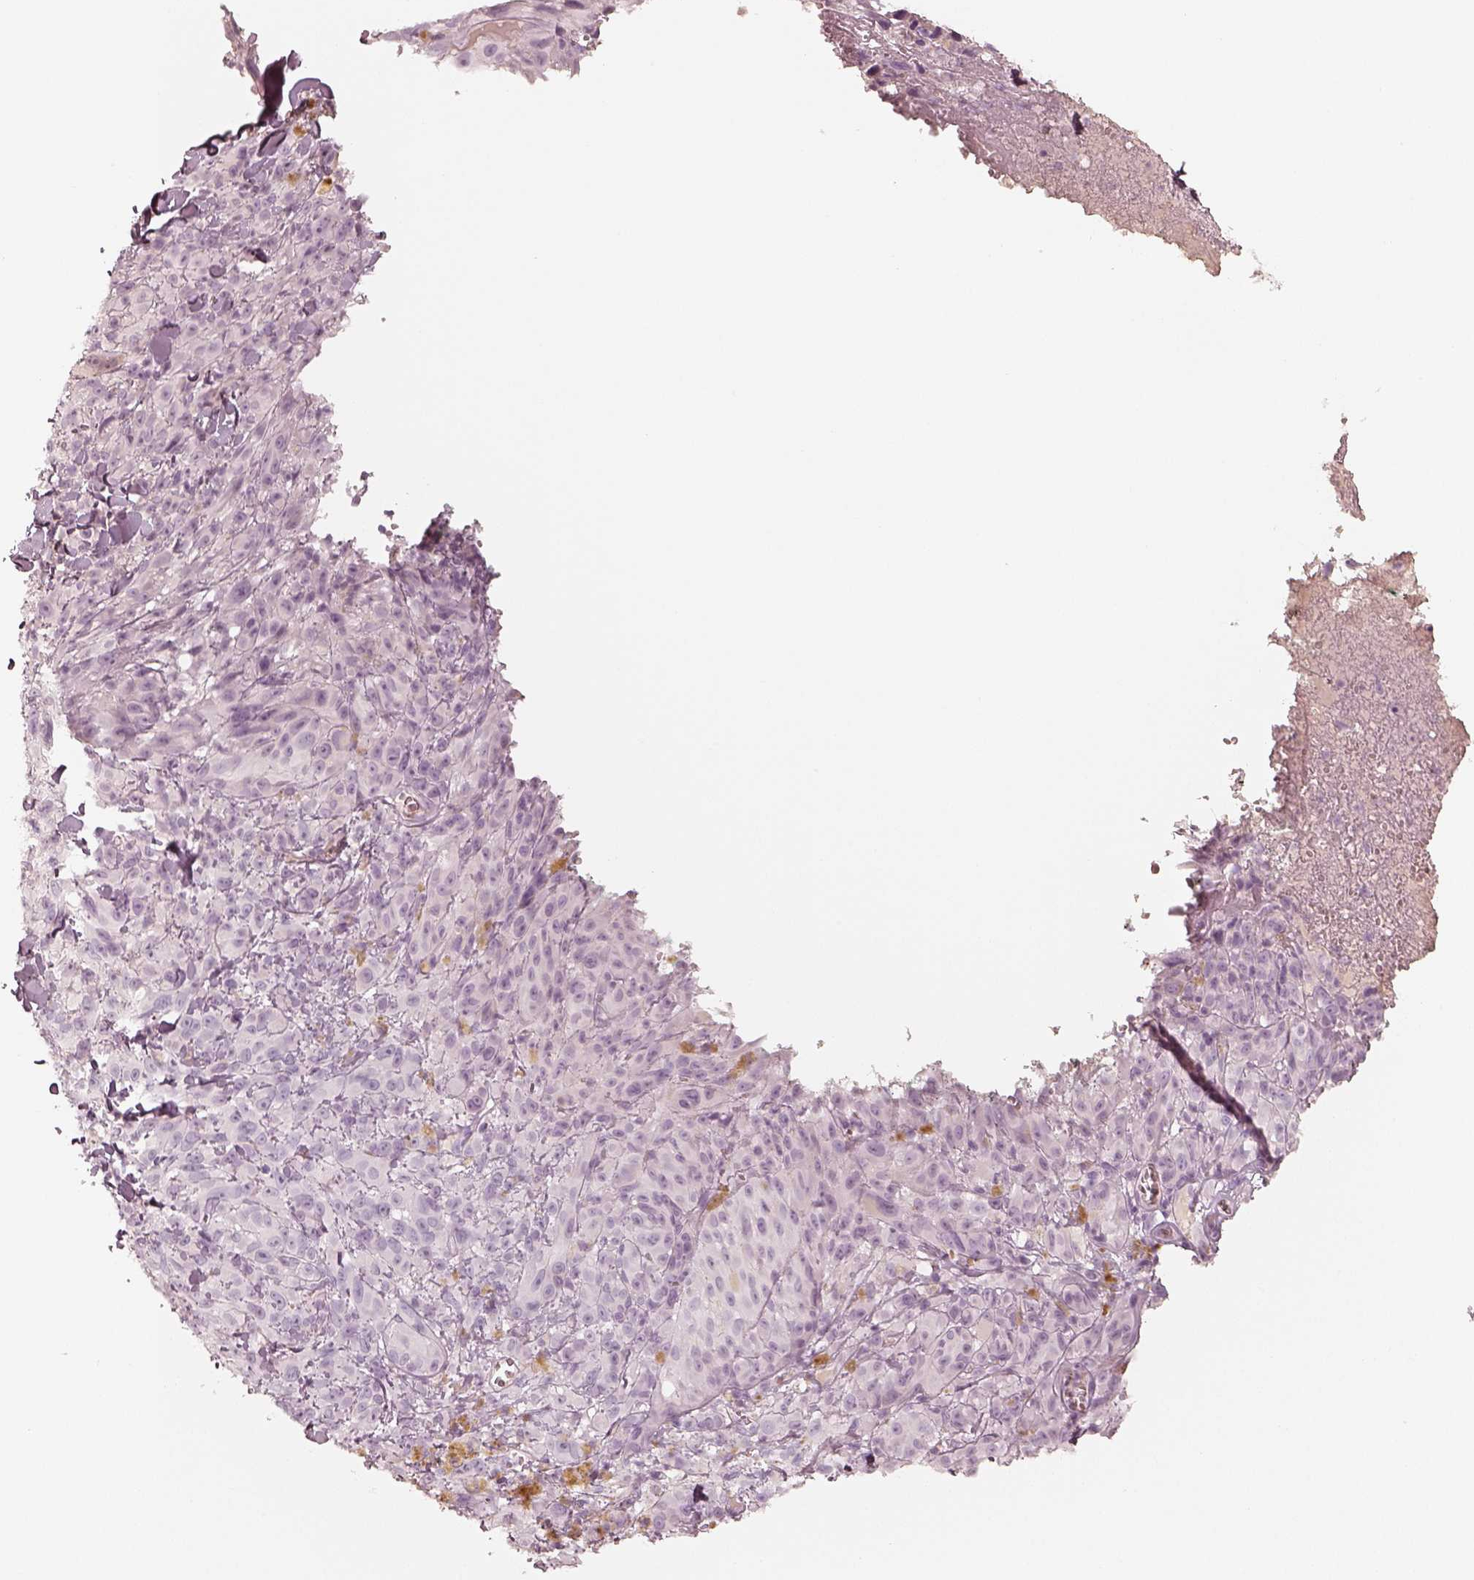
{"staining": {"intensity": "negative", "quantity": "none", "location": "none"}, "tissue": "melanoma", "cell_type": "Tumor cells", "image_type": "cancer", "snomed": [{"axis": "morphology", "description": "Malignant melanoma, NOS"}, {"axis": "topography", "description": "Skin"}], "caption": "DAB (3,3'-diaminobenzidine) immunohistochemical staining of human melanoma shows no significant positivity in tumor cells. (DAB immunohistochemistry (IHC) with hematoxylin counter stain).", "gene": "KRT82", "patient": {"sex": "male", "age": 83}}